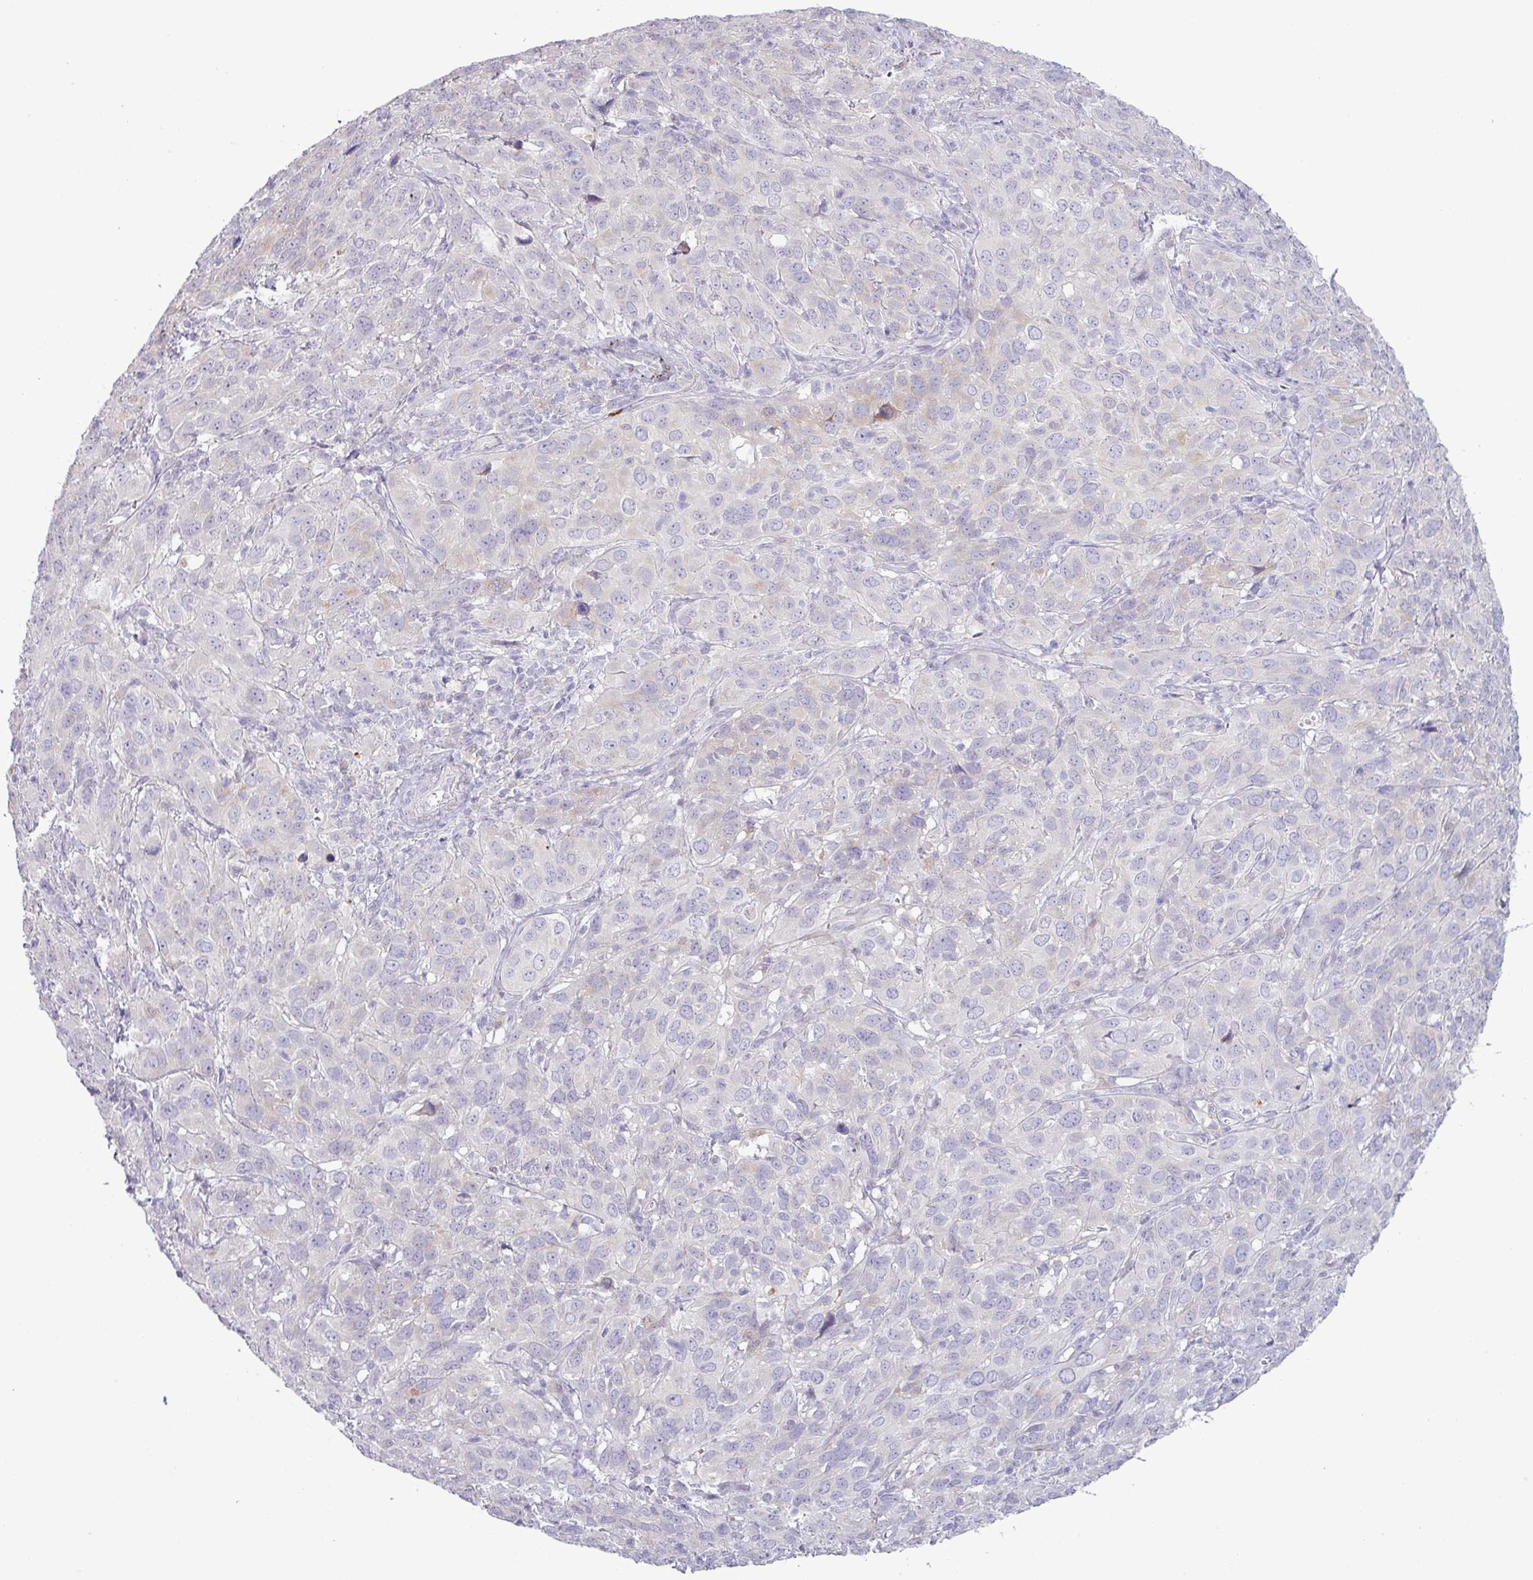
{"staining": {"intensity": "negative", "quantity": "none", "location": "none"}, "tissue": "cervical cancer", "cell_type": "Tumor cells", "image_type": "cancer", "snomed": [{"axis": "morphology", "description": "Normal tissue, NOS"}, {"axis": "morphology", "description": "Squamous cell carcinoma, NOS"}, {"axis": "topography", "description": "Cervix"}], "caption": "Immunohistochemistry (IHC) histopathology image of neoplastic tissue: human cervical cancer (squamous cell carcinoma) stained with DAB shows no significant protein positivity in tumor cells.", "gene": "C4B", "patient": {"sex": "female", "age": 51}}